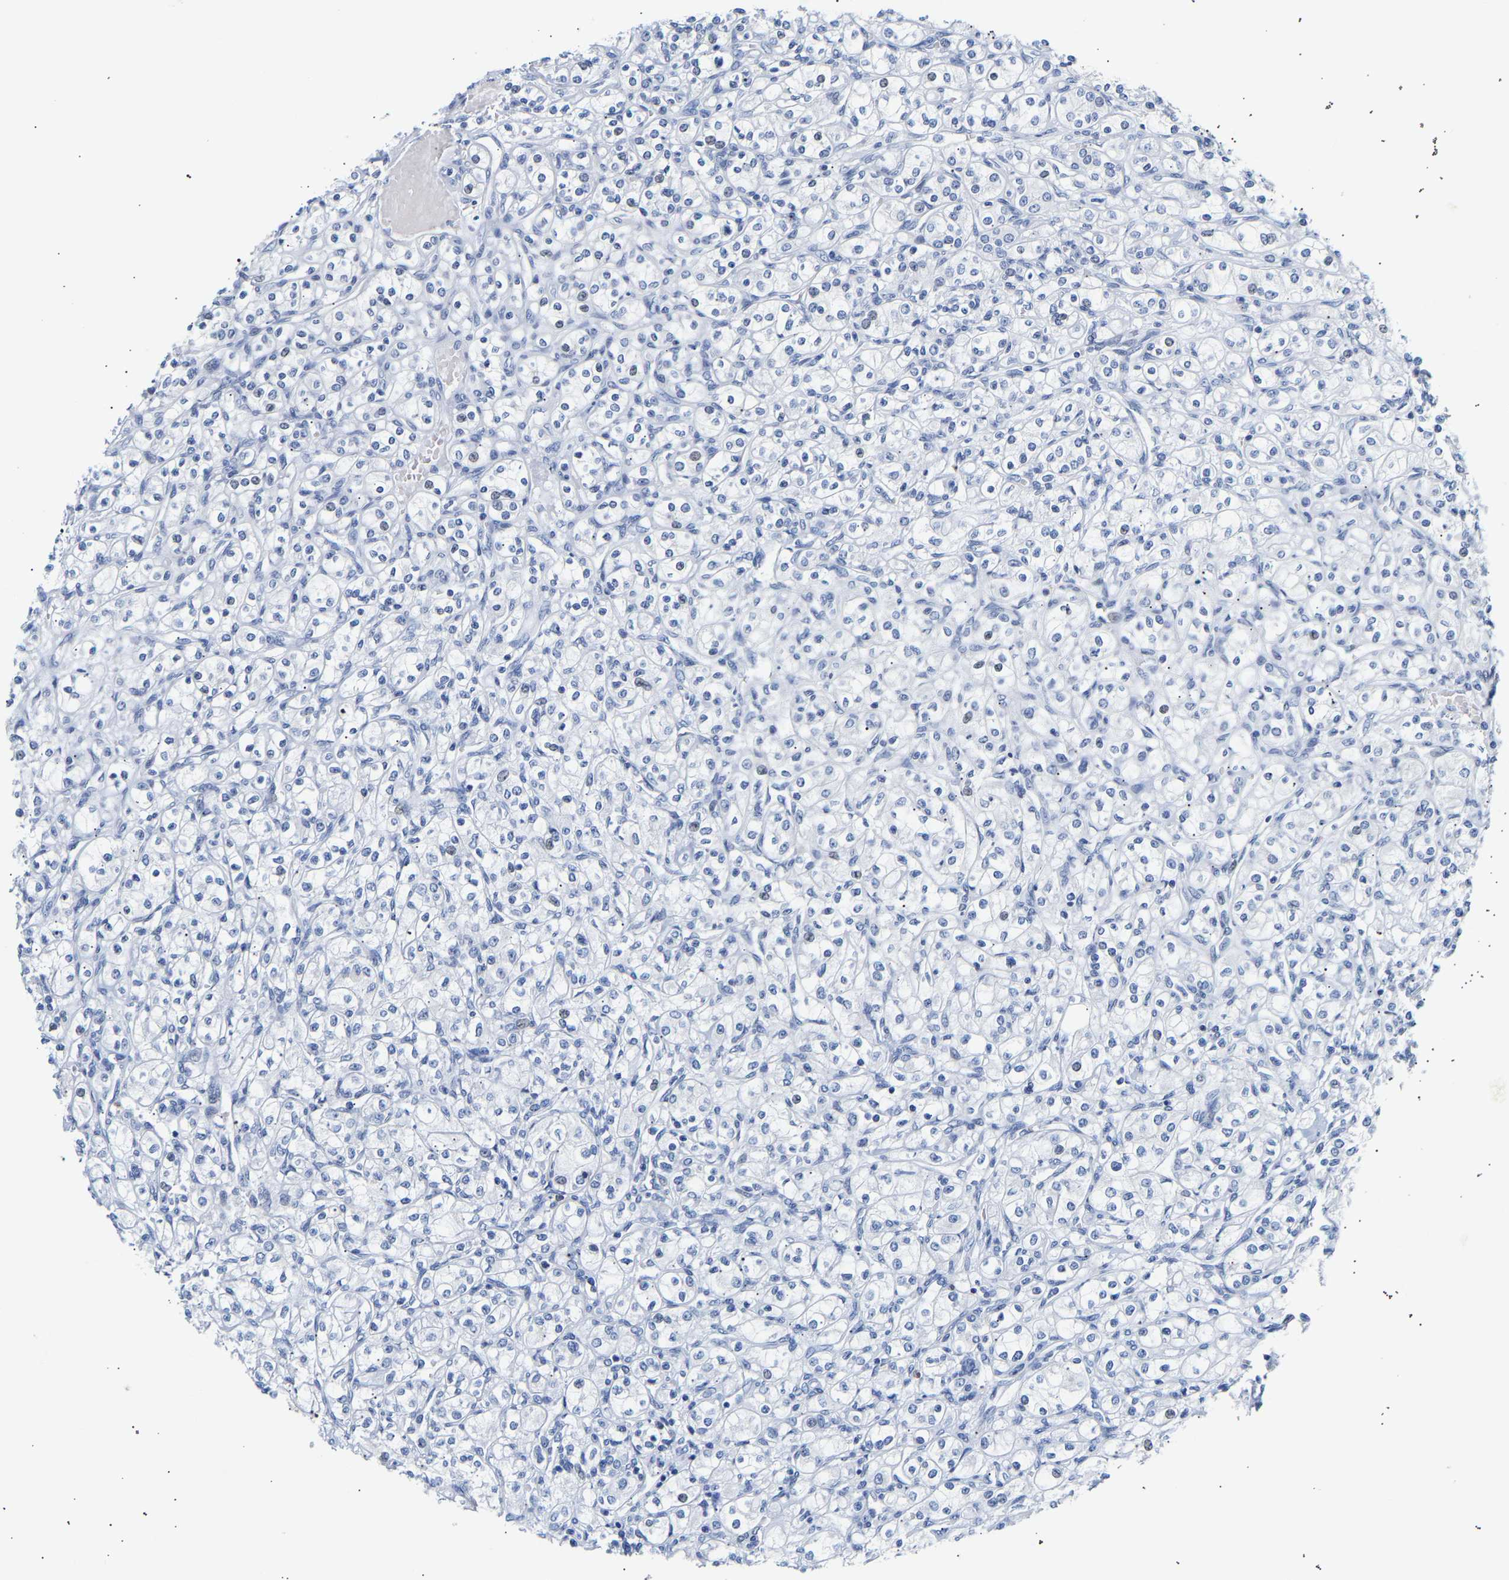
{"staining": {"intensity": "negative", "quantity": "none", "location": "none"}, "tissue": "renal cancer", "cell_type": "Tumor cells", "image_type": "cancer", "snomed": [{"axis": "morphology", "description": "Adenocarcinoma, NOS"}, {"axis": "topography", "description": "Kidney"}], "caption": "There is no significant expression in tumor cells of renal cancer (adenocarcinoma).", "gene": "SPINK2", "patient": {"sex": "male", "age": 77}}